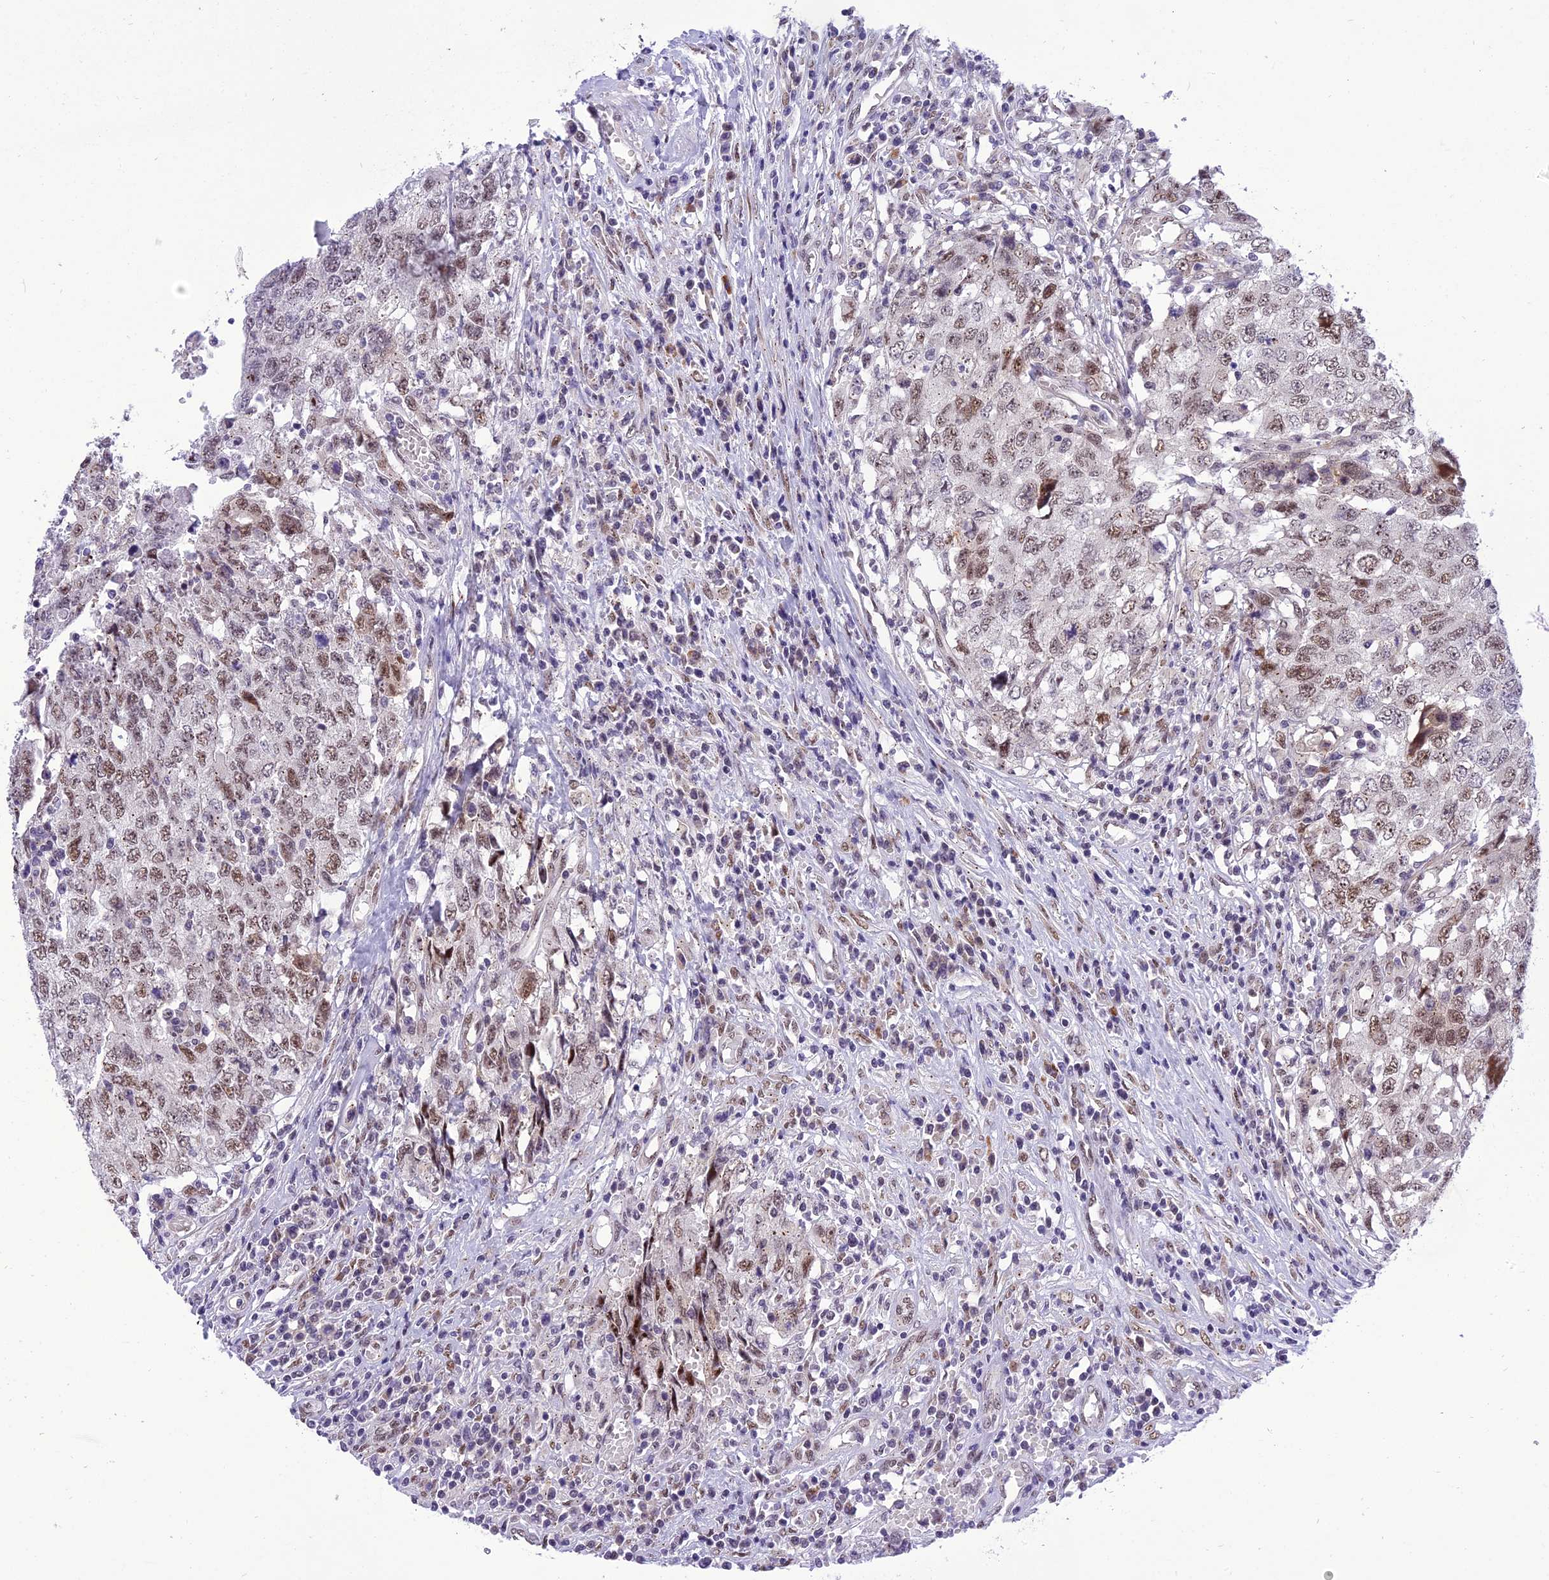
{"staining": {"intensity": "moderate", "quantity": ">75%", "location": "nuclear"}, "tissue": "testis cancer", "cell_type": "Tumor cells", "image_type": "cancer", "snomed": [{"axis": "morphology", "description": "Carcinoma, Embryonal, NOS"}, {"axis": "topography", "description": "Testis"}], "caption": "A high-resolution micrograph shows immunohistochemistry staining of testis cancer, which displays moderate nuclear staining in about >75% of tumor cells. (Stains: DAB (3,3'-diaminobenzidine) in brown, nuclei in blue, Microscopy: brightfield microscopy at high magnification).", "gene": "IRF2BP1", "patient": {"sex": "male", "age": 34}}